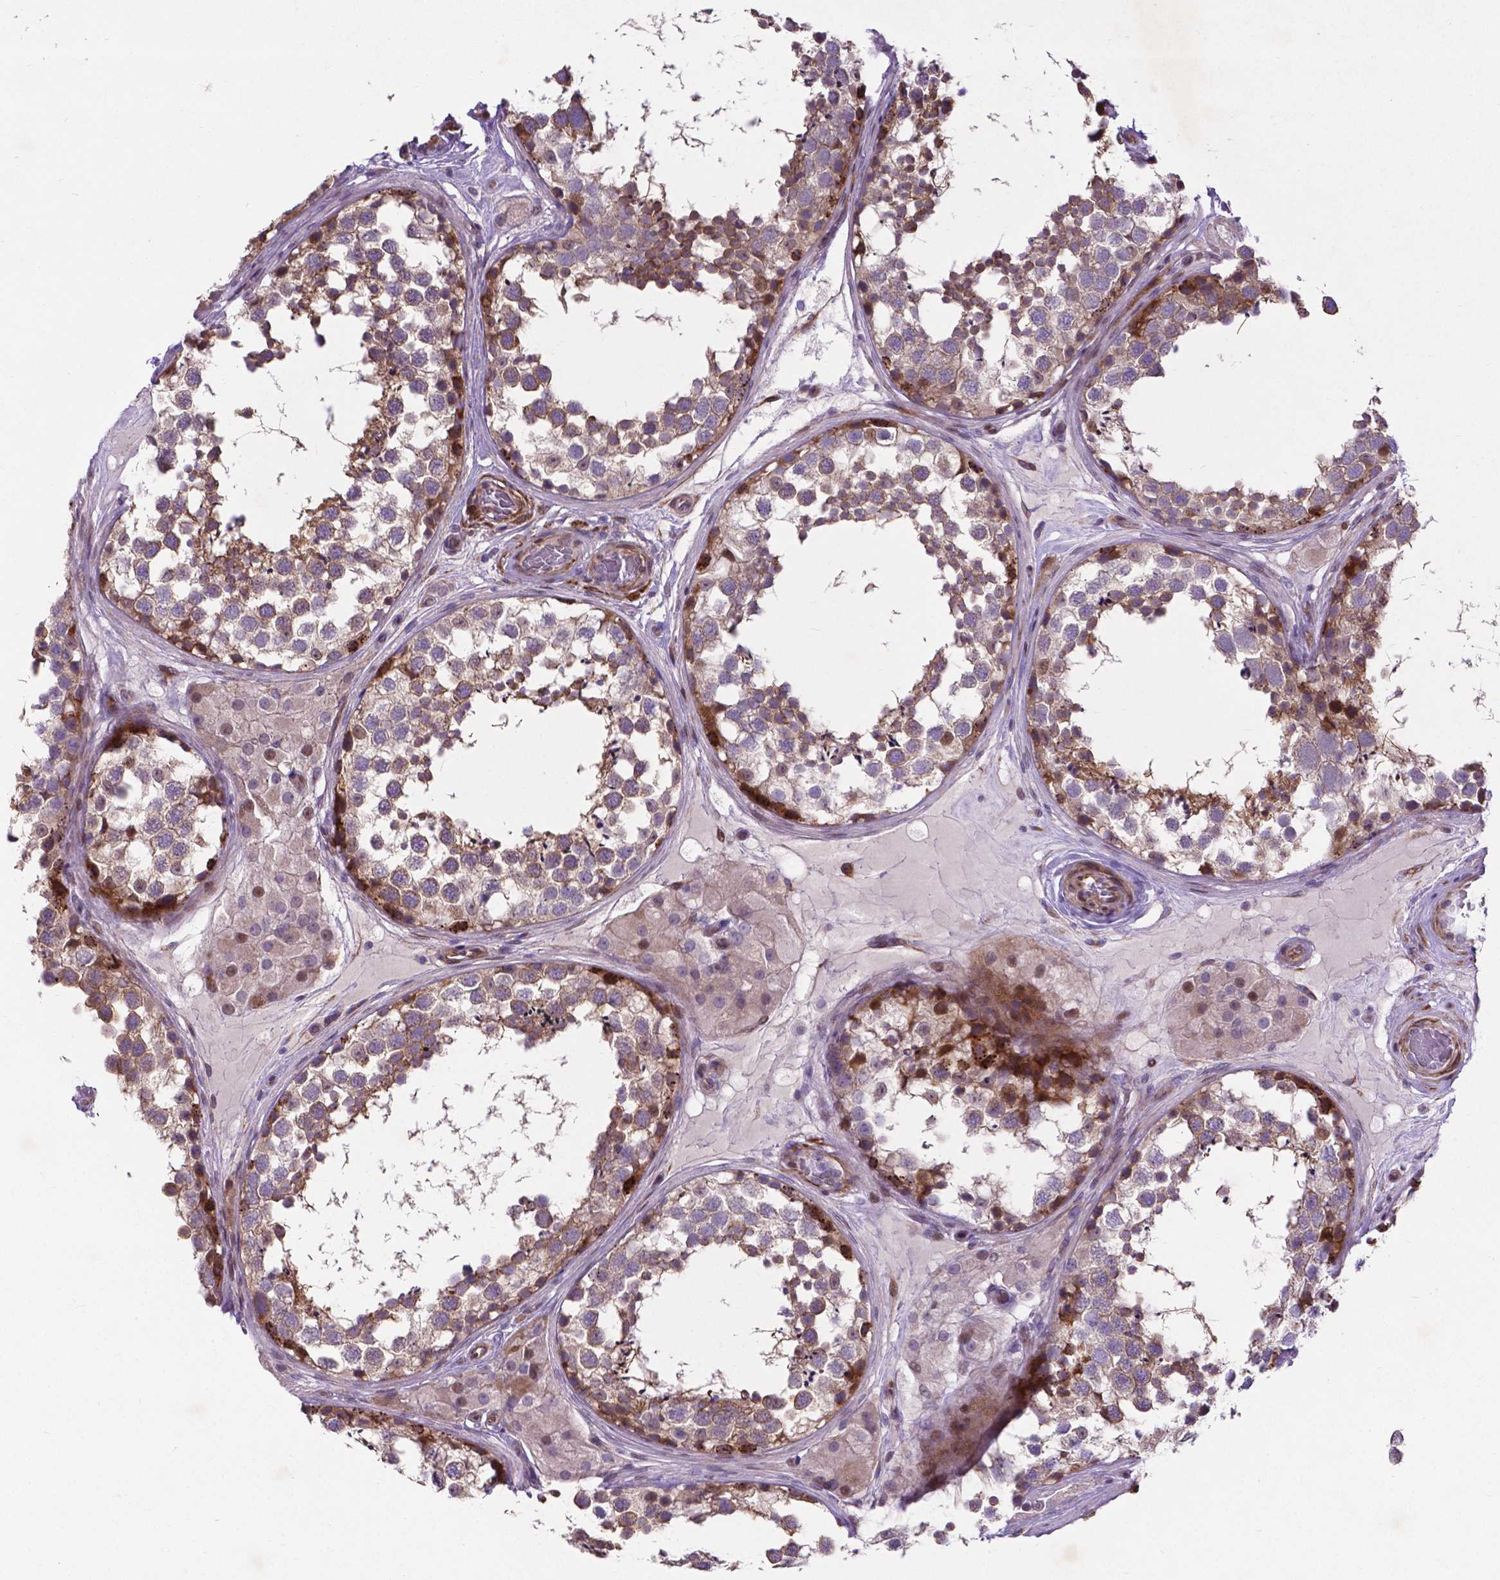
{"staining": {"intensity": "moderate", "quantity": "<25%", "location": "cytoplasmic/membranous,nuclear"}, "tissue": "testis", "cell_type": "Cells in seminiferous ducts", "image_type": "normal", "snomed": [{"axis": "morphology", "description": "Normal tissue, NOS"}, {"axis": "morphology", "description": "Seminoma, NOS"}, {"axis": "topography", "description": "Testis"}], "caption": "Brown immunohistochemical staining in benign human testis exhibits moderate cytoplasmic/membranous,nuclear positivity in about <25% of cells in seminiferous ducts.", "gene": "PFKFB4", "patient": {"sex": "male", "age": 65}}